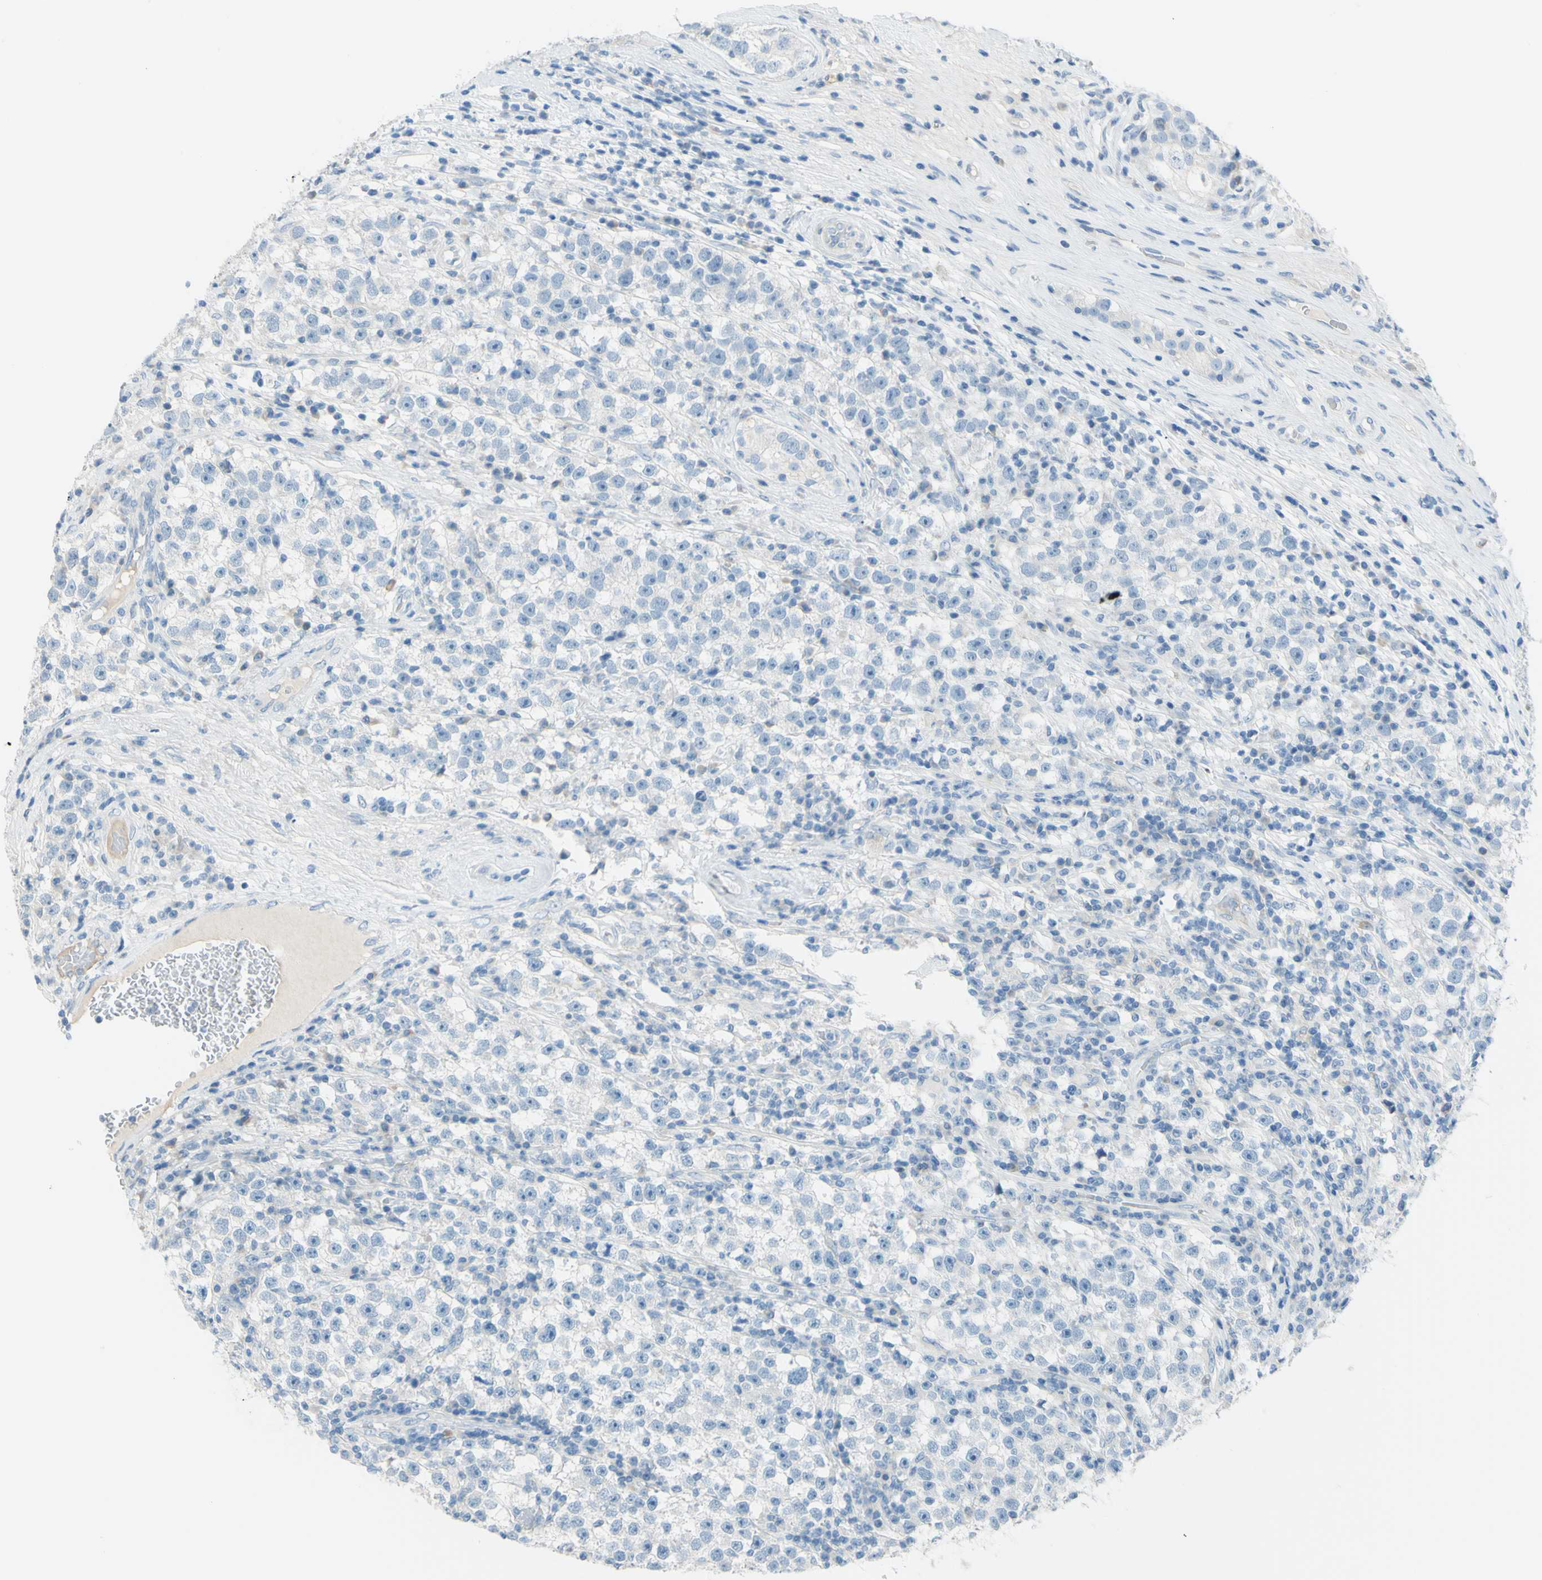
{"staining": {"intensity": "negative", "quantity": "none", "location": "none"}, "tissue": "testis cancer", "cell_type": "Tumor cells", "image_type": "cancer", "snomed": [{"axis": "morphology", "description": "Seminoma, NOS"}, {"axis": "topography", "description": "Testis"}], "caption": "This is an immunohistochemistry (IHC) photomicrograph of human testis cancer (seminoma). There is no expression in tumor cells.", "gene": "SLC1A2", "patient": {"sex": "male", "age": 22}}